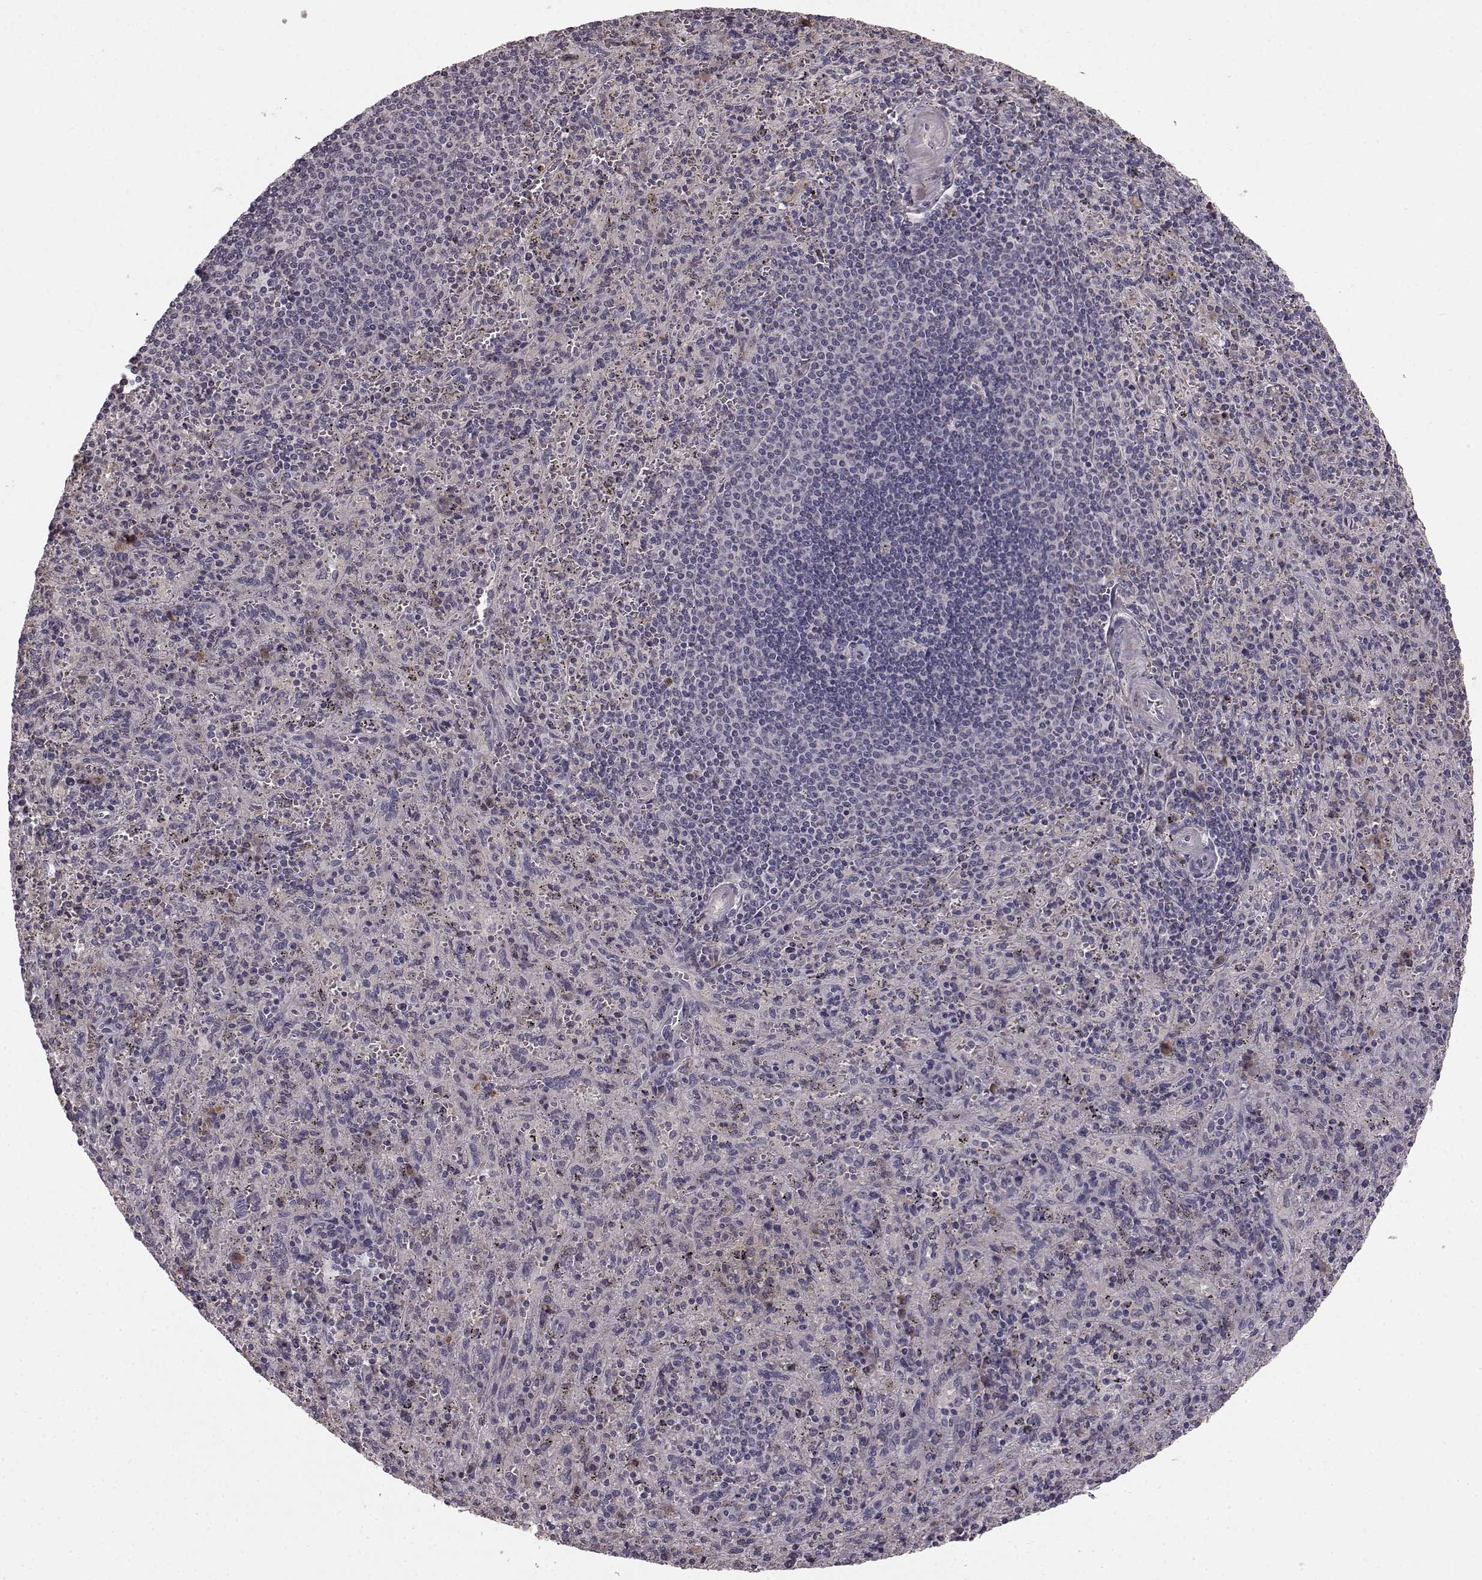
{"staining": {"intensity": "negative", "quantity": "none", "location": "none"}, "tissue": "spleen", "cell_type": "Cells in red pulp", "image_type": "normal", "snomed": [{"axis": "morphology", "description": "Normal tissue, NOS"}, {"axis": "topography", "description": "Spleen"}], "caption": "Protein analysis of unremarkable spleen demonstrates no significant positivity in cells in red pulp. (DAB (3,3'-diaminobenzidine) IHC visualized using brightfield microscopy, high magnification).", "gene": "SLC22A18", "patient": {"sex": "male", "age": 57}}